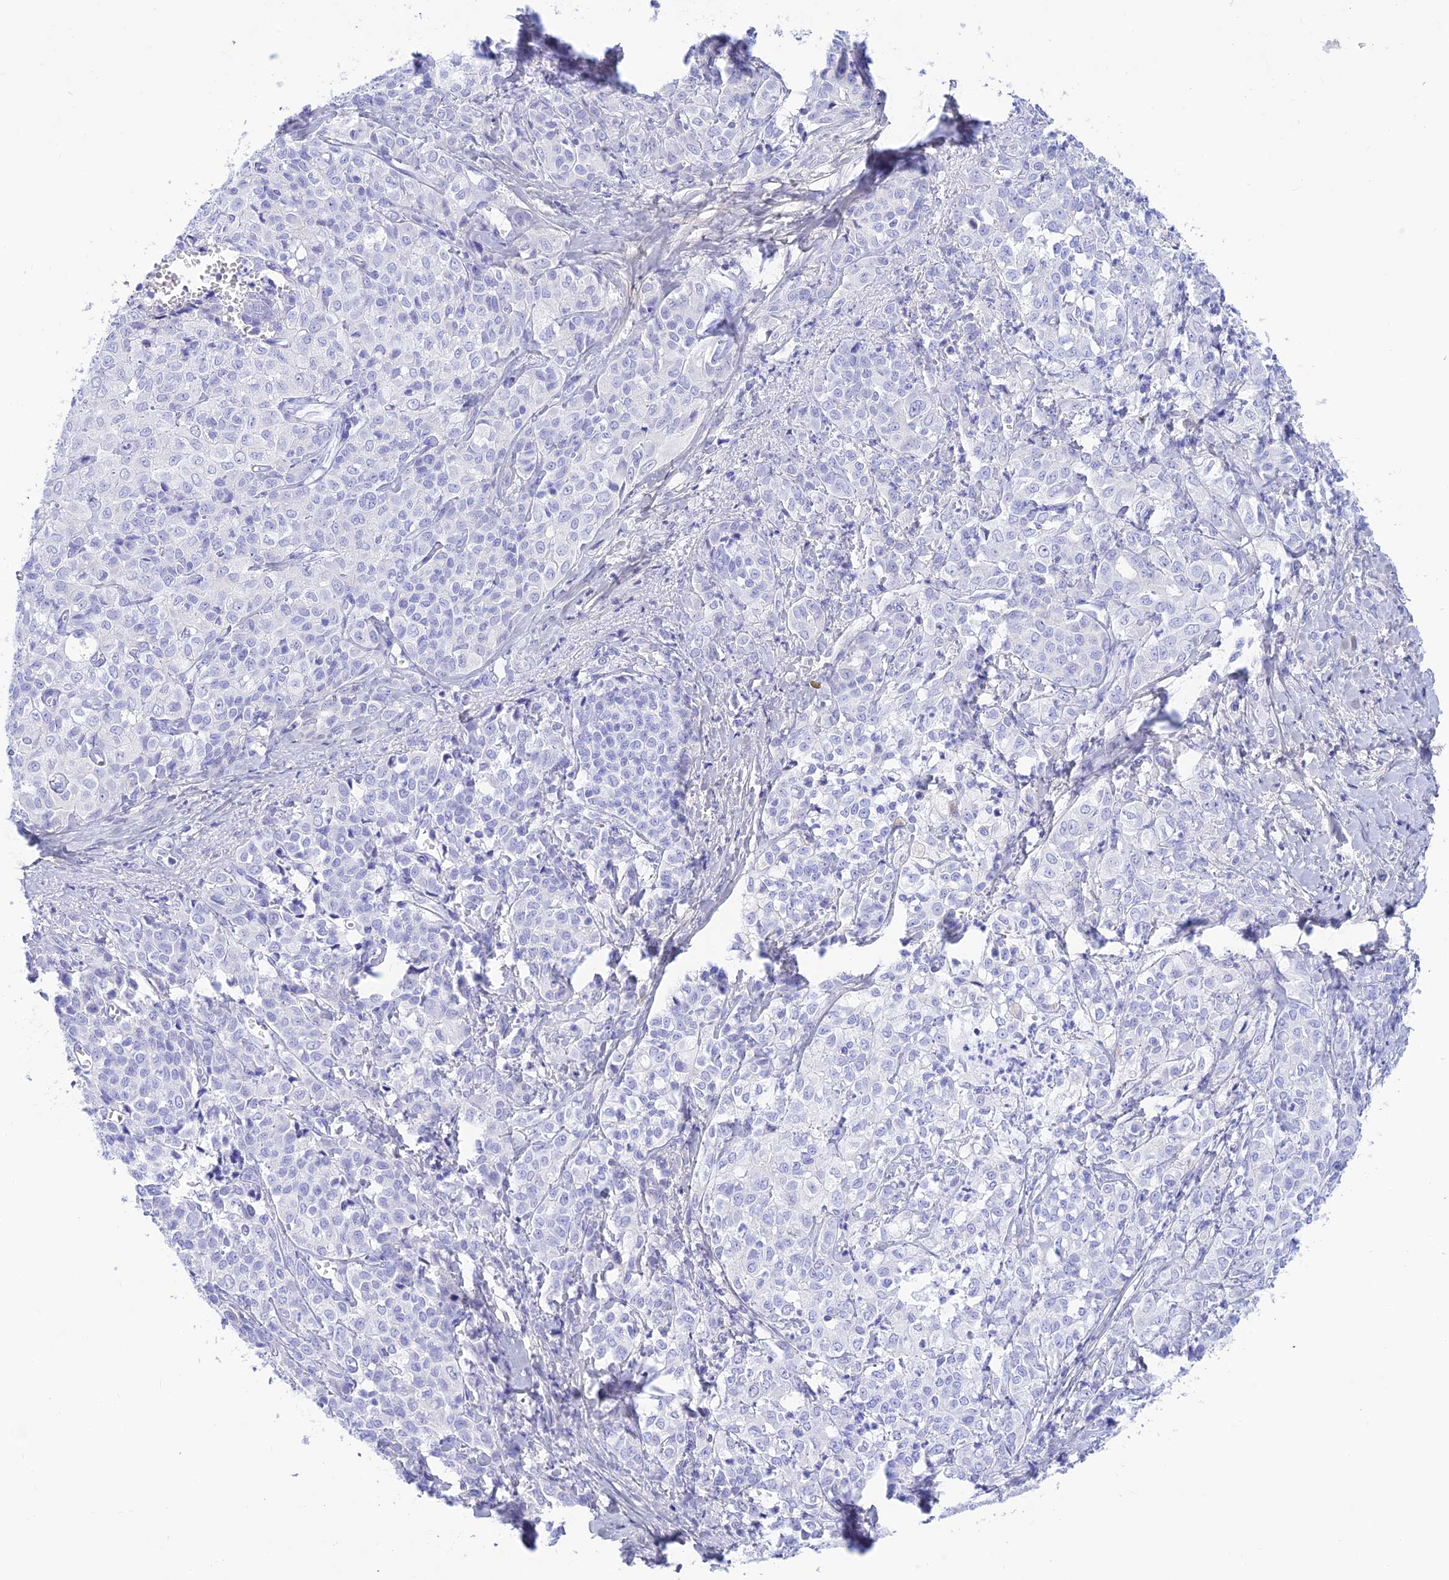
{"staining": {"intensity": "negative", "quantity": "none", "location": "none"}, "tissue": "liver cancer", "cell_type": "Tumor cells", "image_type": "cancer", "snomed": [{"axis": "morphology", "description": "Cholangiocarcinoma"}, {"axis": "topography", "description": "Liver"}], "caption": "This is an immunohistochemistry (IHC) histopathology image of human liver cancer. There is no positivity in tumor cells.", "gene": "PRNP", "patient": {"sex": "female", "age": 77}}